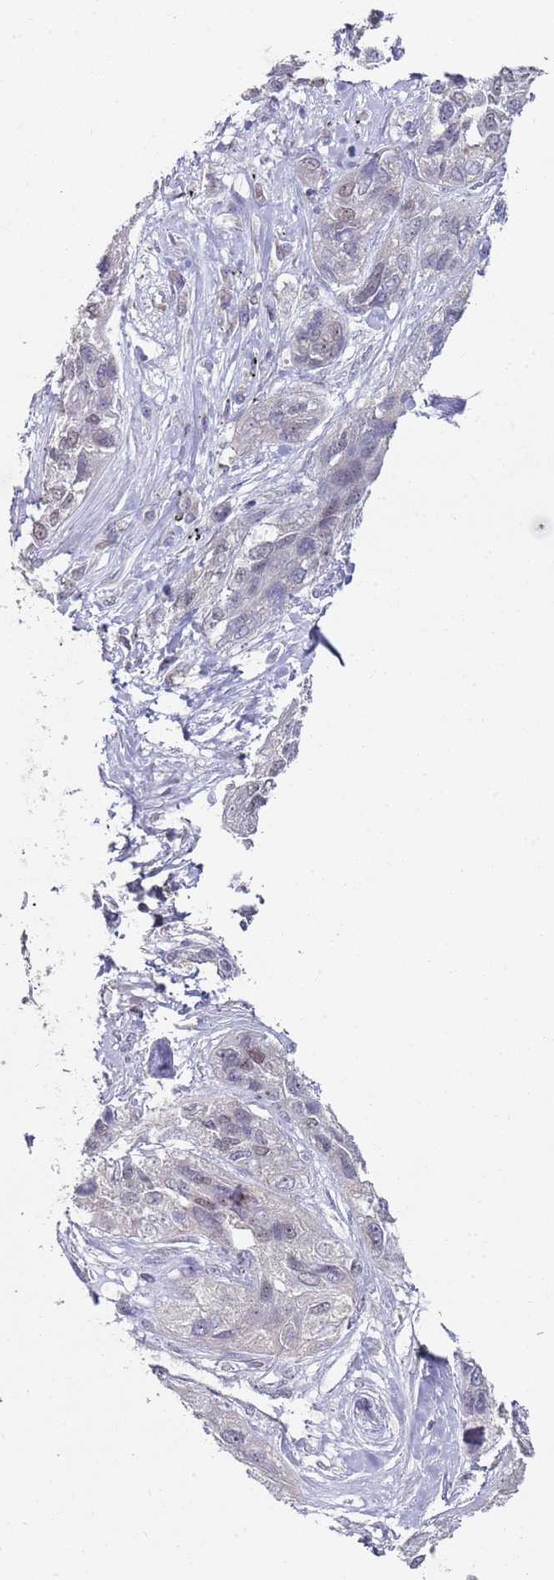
{"staining": {"intensity": "moderate", "quantity": "25%-75%", "location": "nuclear"}, "tissue": "lung cancer", "cell_type": "Tumor cells", "image_type": "cancer", "snomed": [{"axis": "morphology", "description": "Squamous cell carcinoma, NOS"}, {"axis": "topography", "description": "Lung"}], "caption": "Lung cancer stained with a protein marker reveals moderate staining in tumor cells.", "gene": "SMARCAL1", "patient": {"sex": "female", "age": 70}}